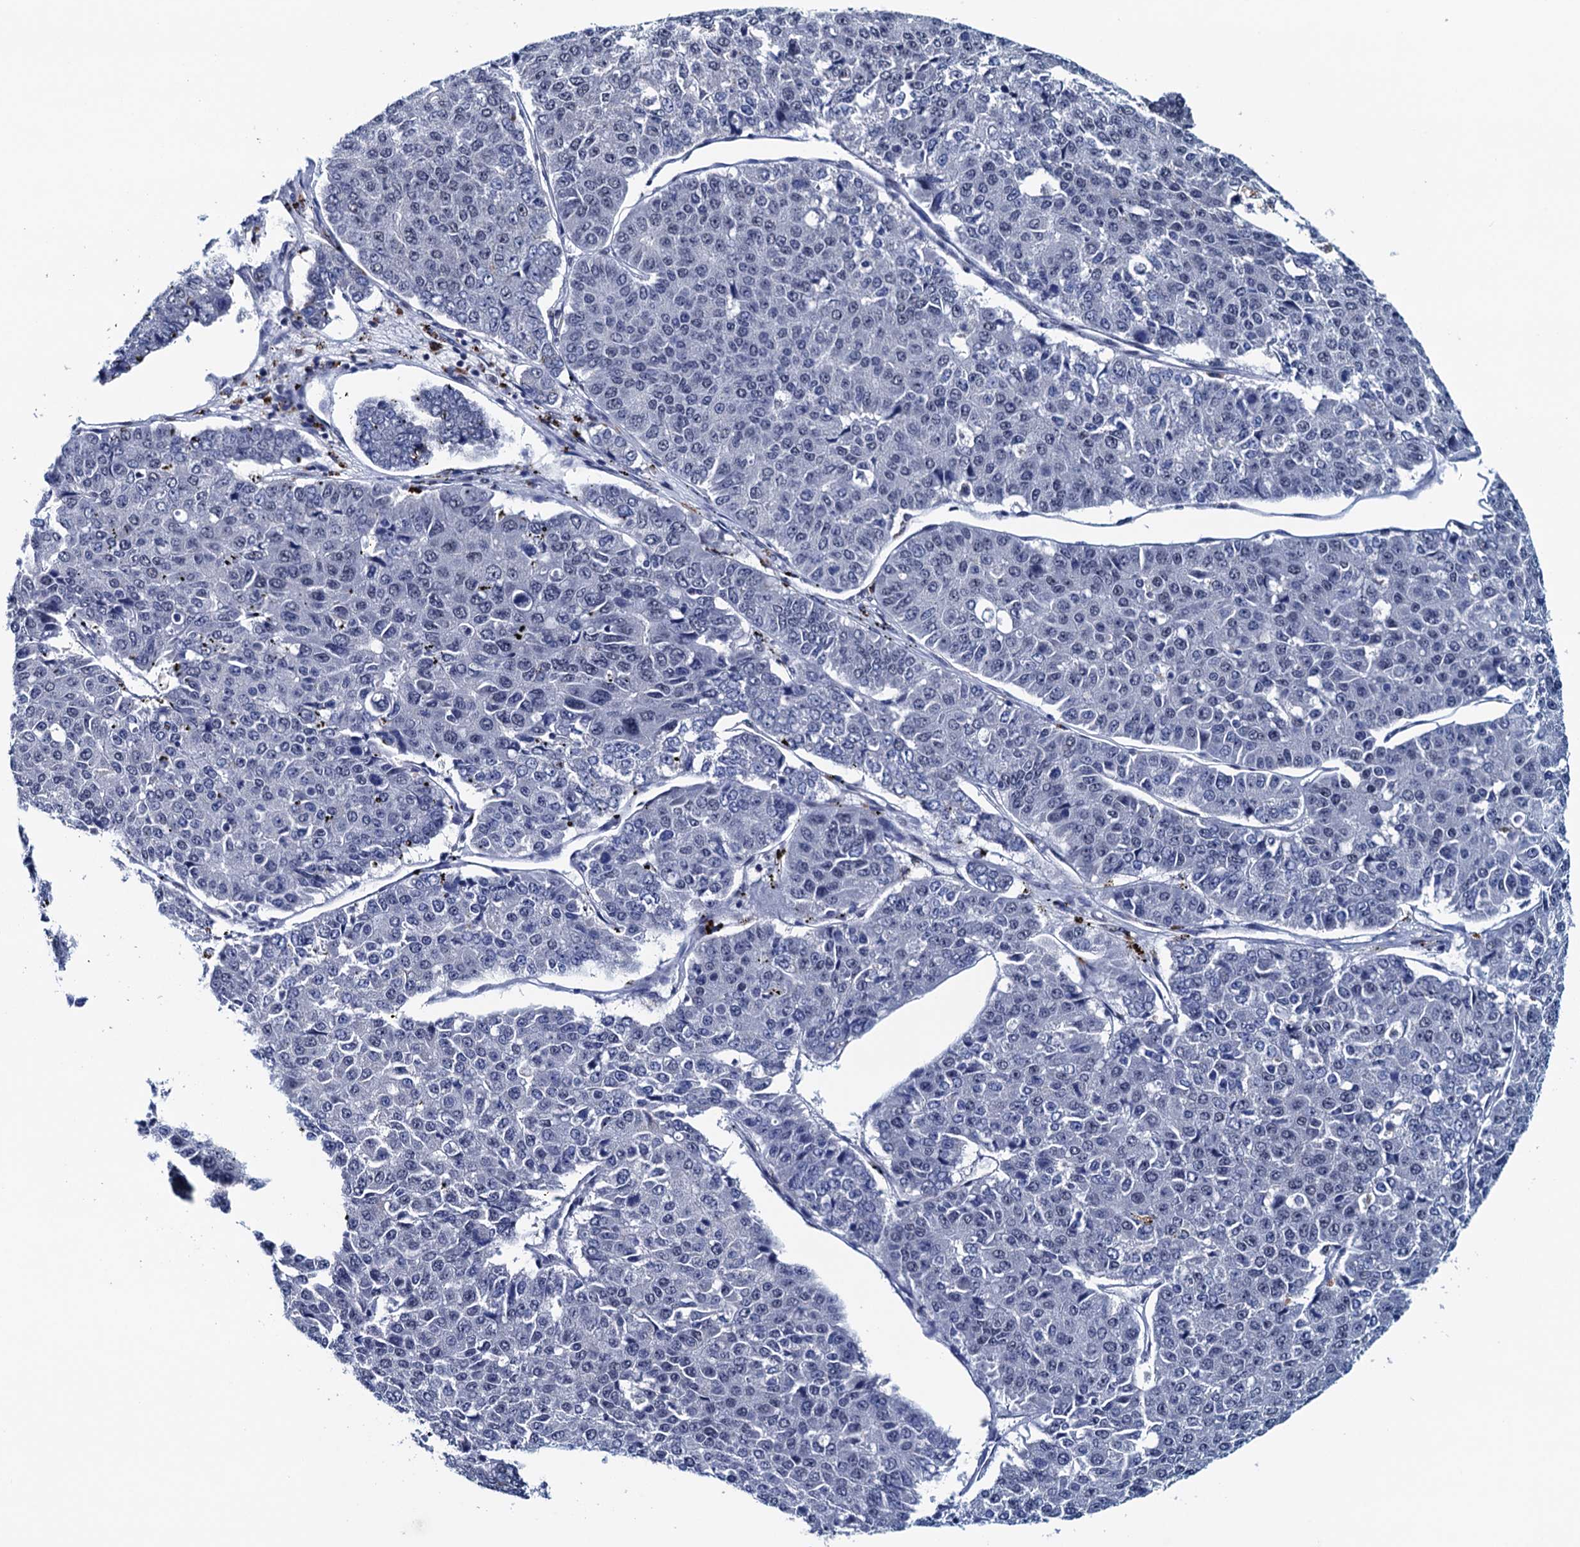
{"staining": {"intensity": "negative", "quantity": "none", "location": "none"}, "tissue": "pancreatic cancer", "cell_type": "Tumor cells", "image_type": "cancer", "snomed": [{"axis": "morphology", "description": "Adenocarcinoma, NOS"}, {"axis": "topography", "description": "Pancreas"}], "caption": "Human adenocarcinoma (pancreatic) stained for a protein using IHC exhibits no positivity in tumor cells.", "gene": "FNBP4", "patient": {"sex": "male", "age": 50}}